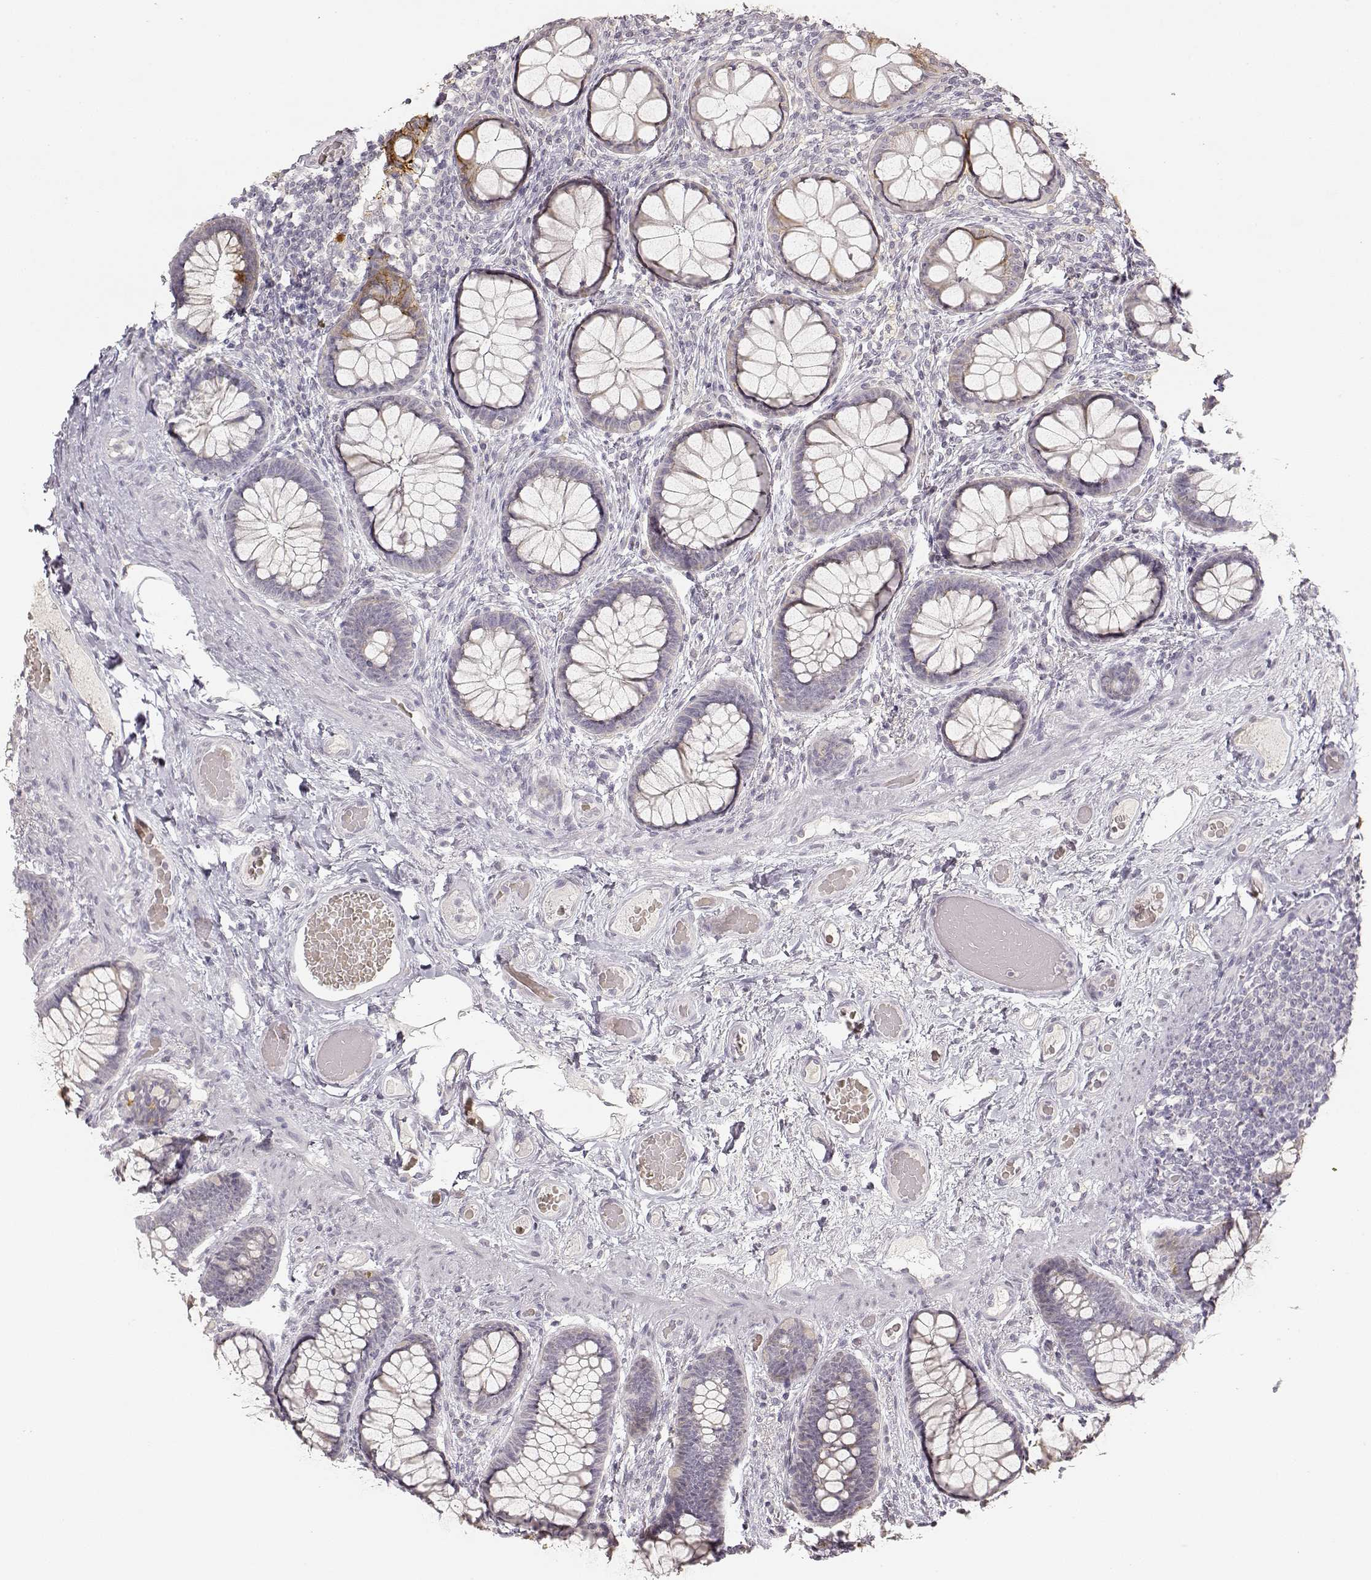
{"staining": {"intensity": "negative", "quantity": "none", "location": "none"}, "tissue": "colon", "cell_type": "Endothelial cells", "image_type": "normal", "snomed": [{"axis": "morphology", "description": "Normal tissue, NOS"}, {"axis": "topography", "description": "Colon"}], "caption": "High power microscopy histopathology image of an immunohistochemistry (IHC) histopathology image of unremarkable colon, revealing no significant positivity in endothelial cells.", "gene": "LAMC2", "patient": {"sex": "female", "age": 65}}